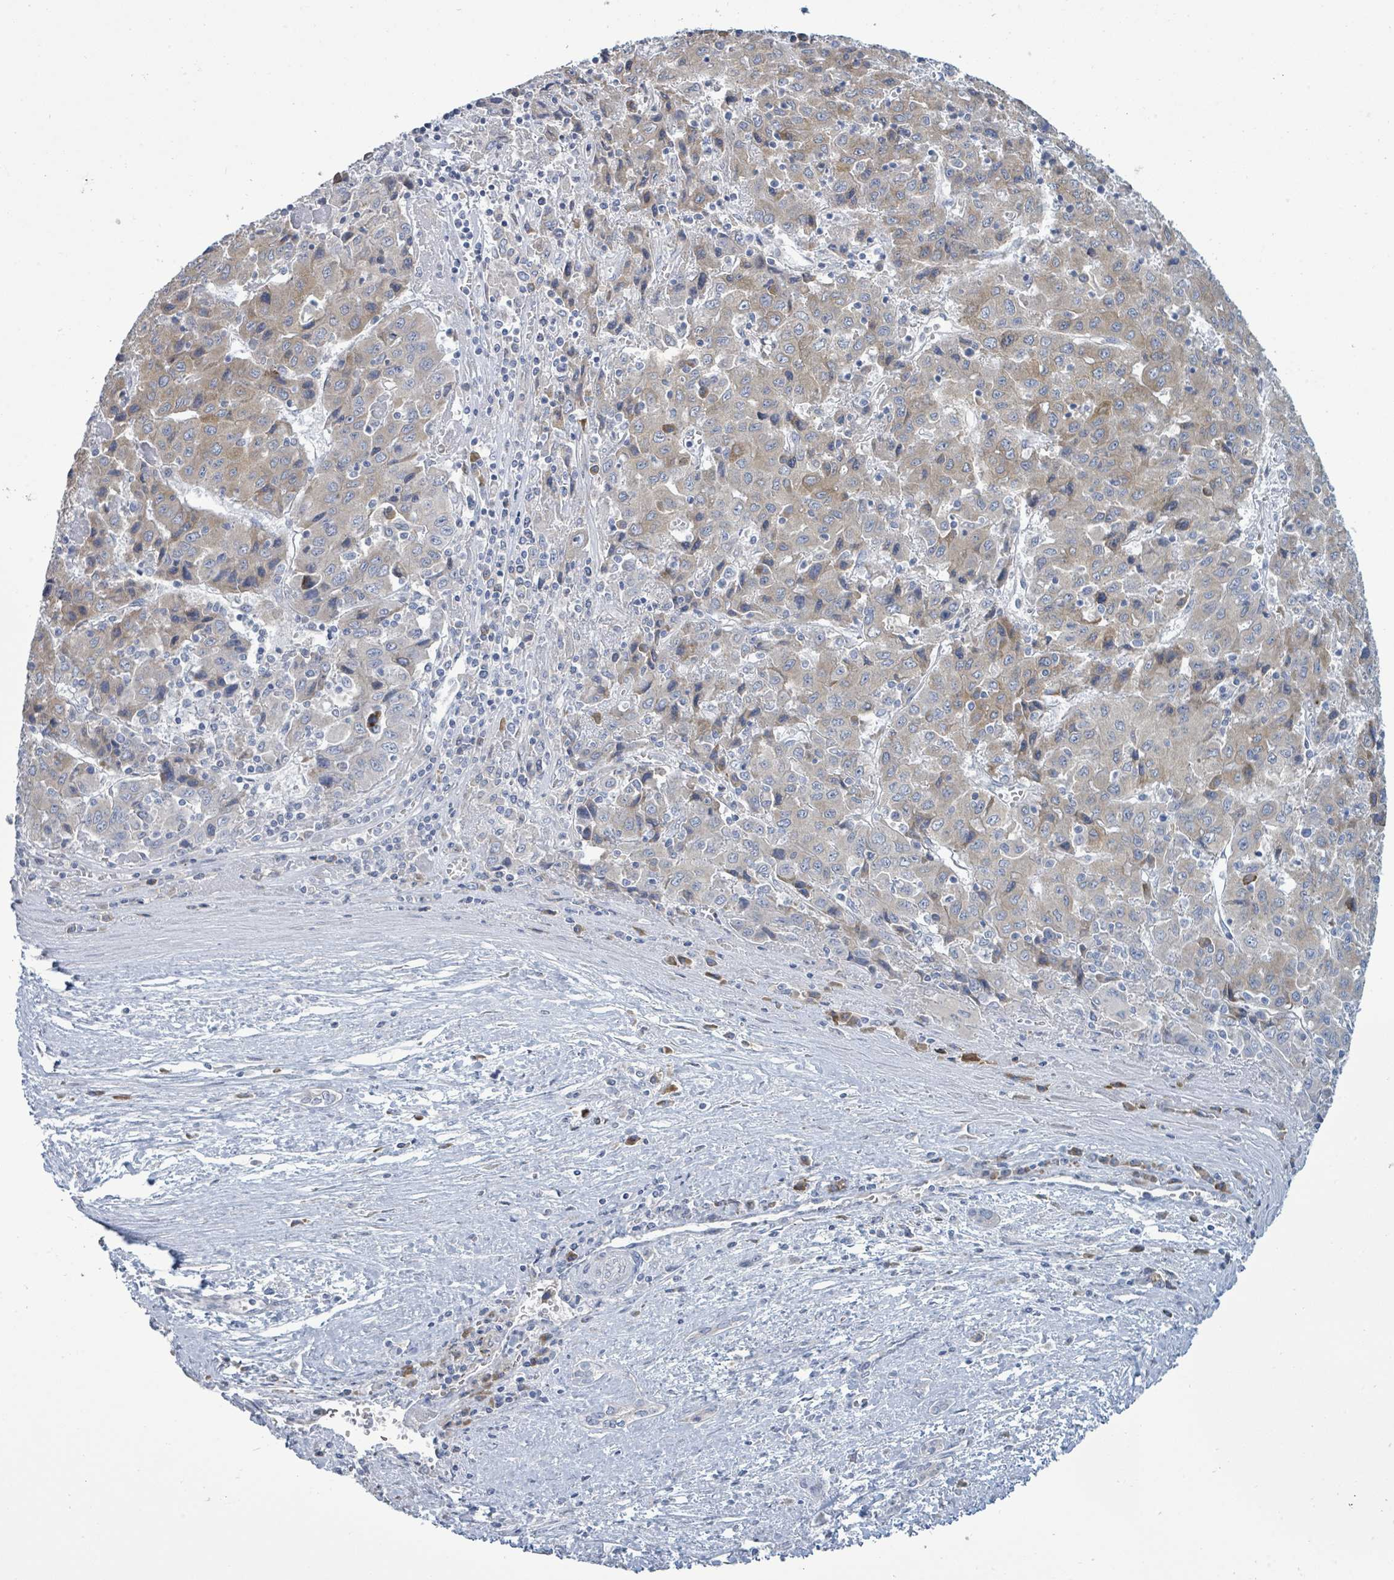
{"staining": {"intensity": "weak", "quantity": "25%-75%", "location": "cytoplasmic/membranous"}, "tissue": "liver cancer", "cell_type": "Tumor cells", "image_type": "cancer", "snomed": [{"axis": "morphology", "description": "Carcinoma, Hepatocellular, NOS"}, {"axis": "topography", "description": "Liver"}], "caption": "The immunohistochemical stain labels weak cytoplasmic/membranous positivity in tumor cells of liver cancer tissue.", "gene": "SIRPB1", "patient": {"sex": "female", "age": 53}}